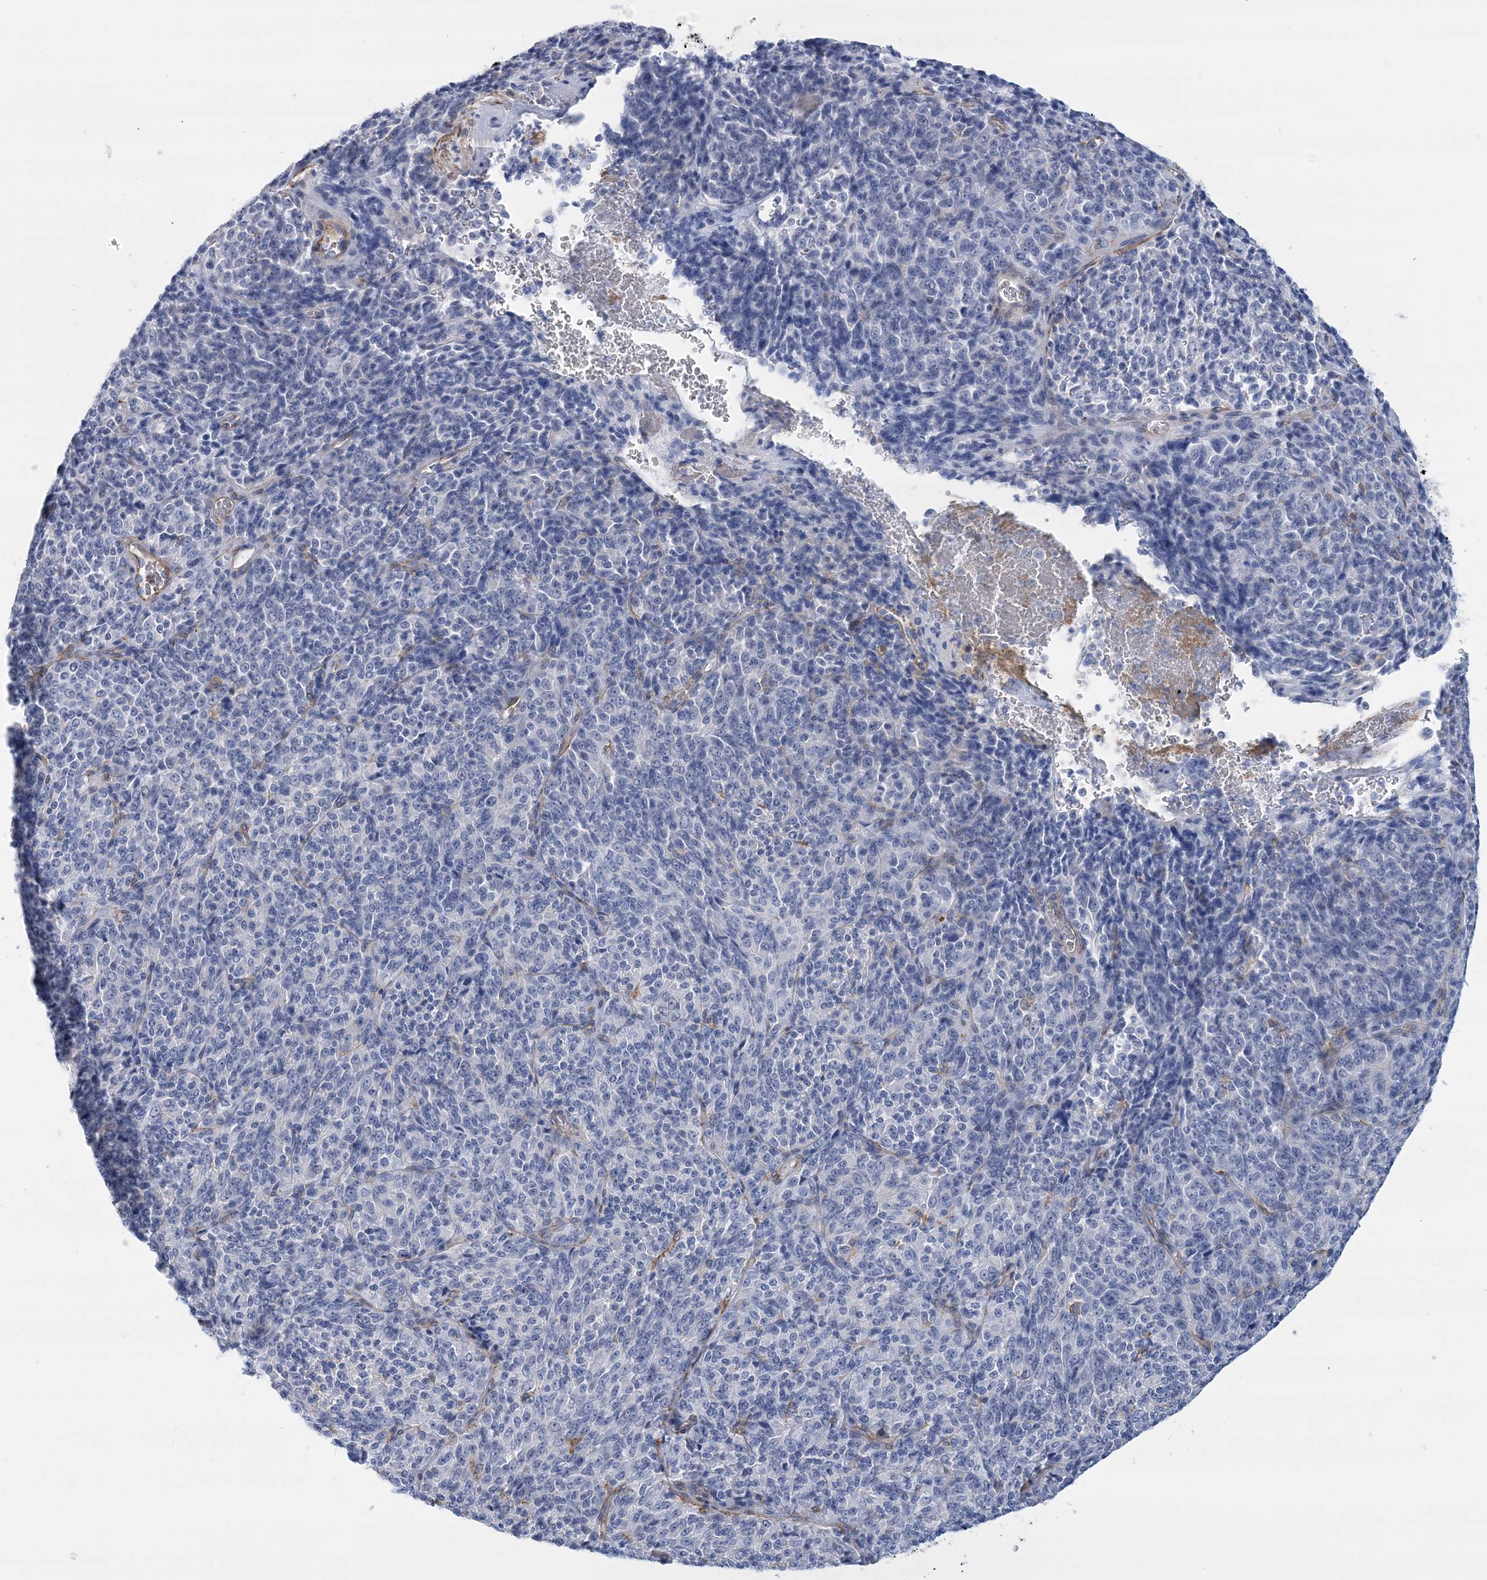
{"staining": {"intensity": "negative", "quantity": "none", "location": "none"}, "tissue": "melanoma", "cell_type": "Tumor cells", "image_type": "cancer", "snomed": [{"axis": "morphology", "description": "Malignant melanoma, Metastatic site"}, {"axis": "topography", "description": "Brain"}], "caption": "Protein analysis of malignant melanoma (metastatic site) displays no significant staining in tumor cells. Nuclei are stained in blue.", "gene": "C11orf21", "patient": {"sex": "female", "age": 56}}